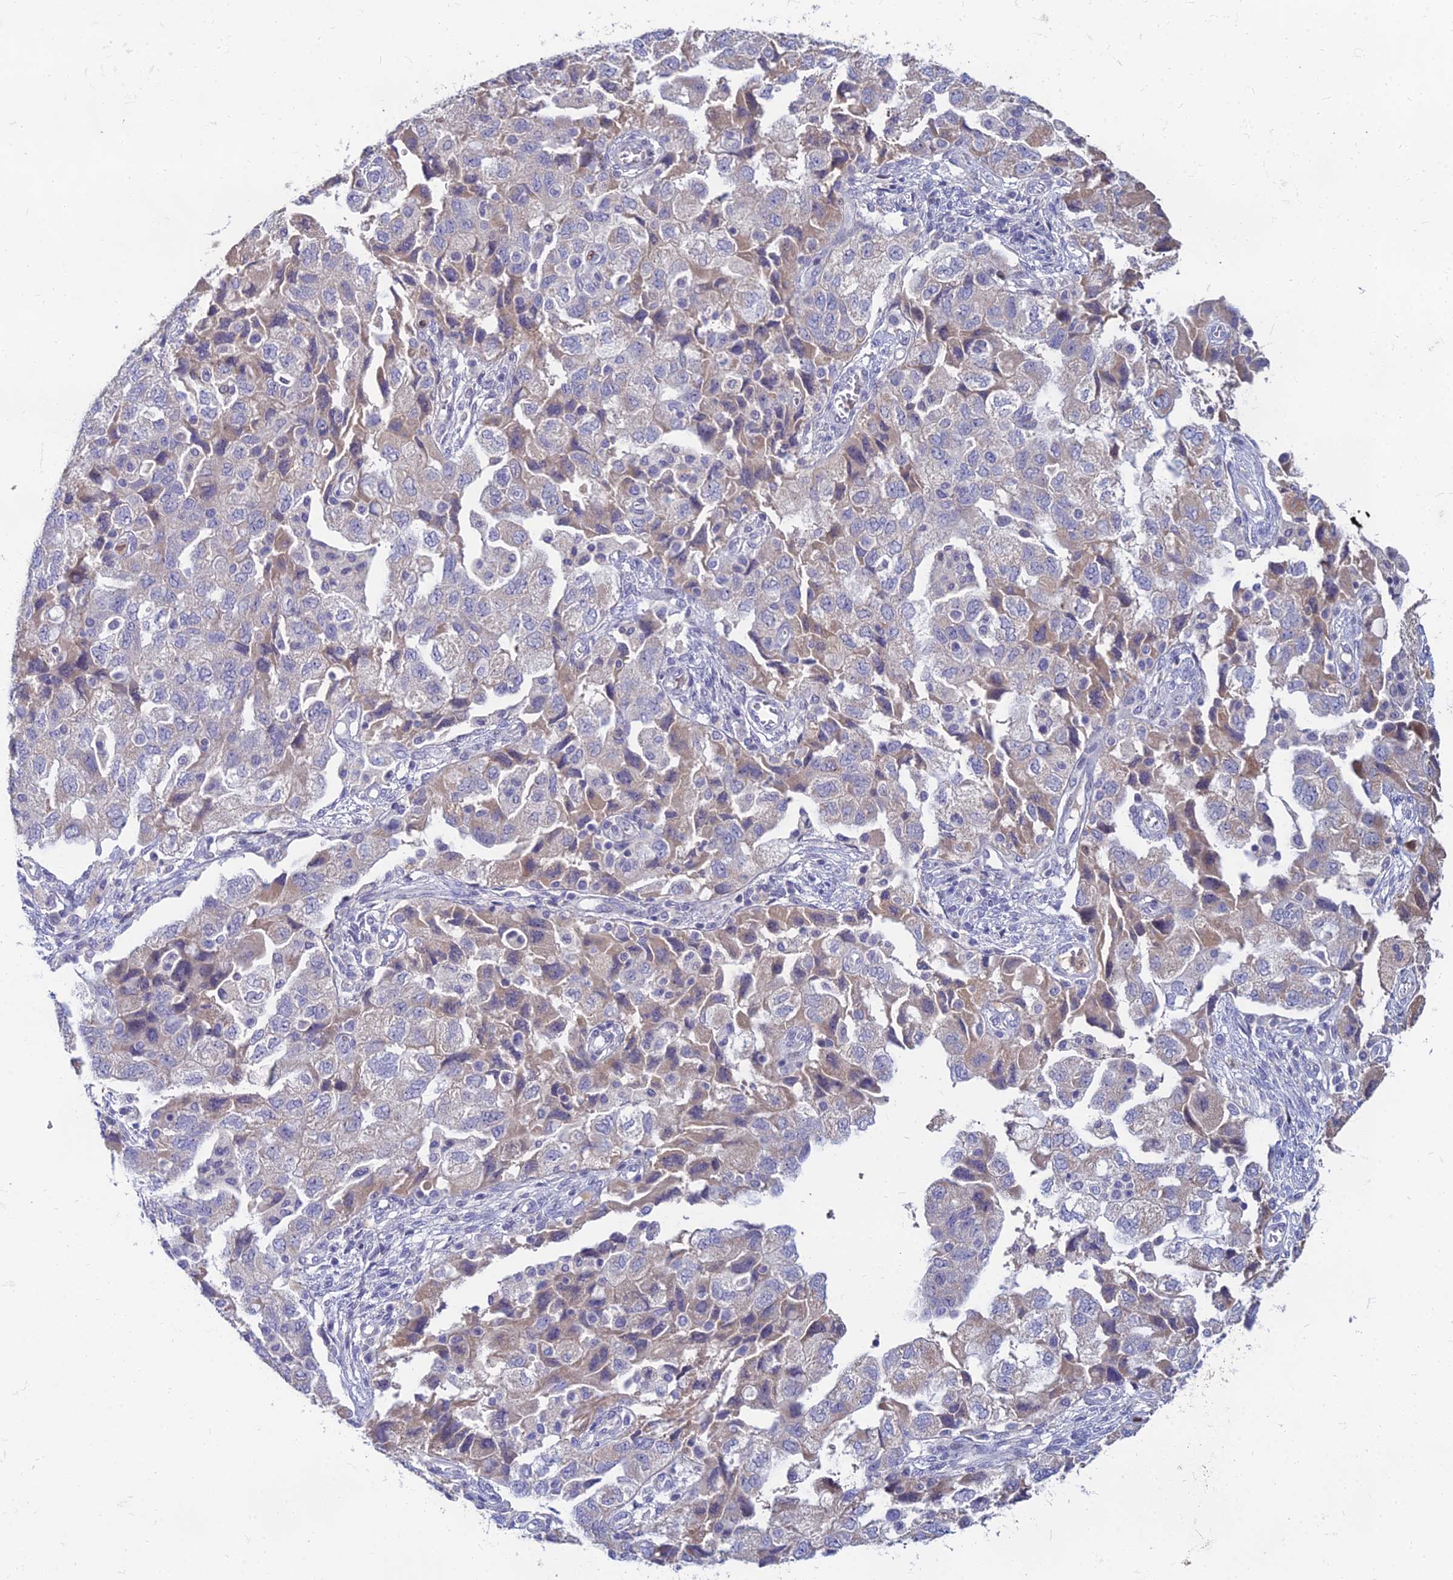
{"staining": {"intensity": "weak", "quantity": "<25%", "location": "cytoplasmic/membranous"}, "tissue": "ovarian cancer", "cell_type": "Tumor cells", "image_type": "cancer", "snomed": [{"axis": "morphology", "description": "Carcinoma, NOS"}, {"axis": "morphology", "description": "Cystadenocarcinoma, serous, NOS"}, {"axis": "topography", "description": "Ovary"}], "caption": "Tumor cells show no significant staining in serous cystadenocarcinoma (ovarian).", "gene": "GOLGA6D", "patient": {"sex": "female", "age": 69}}